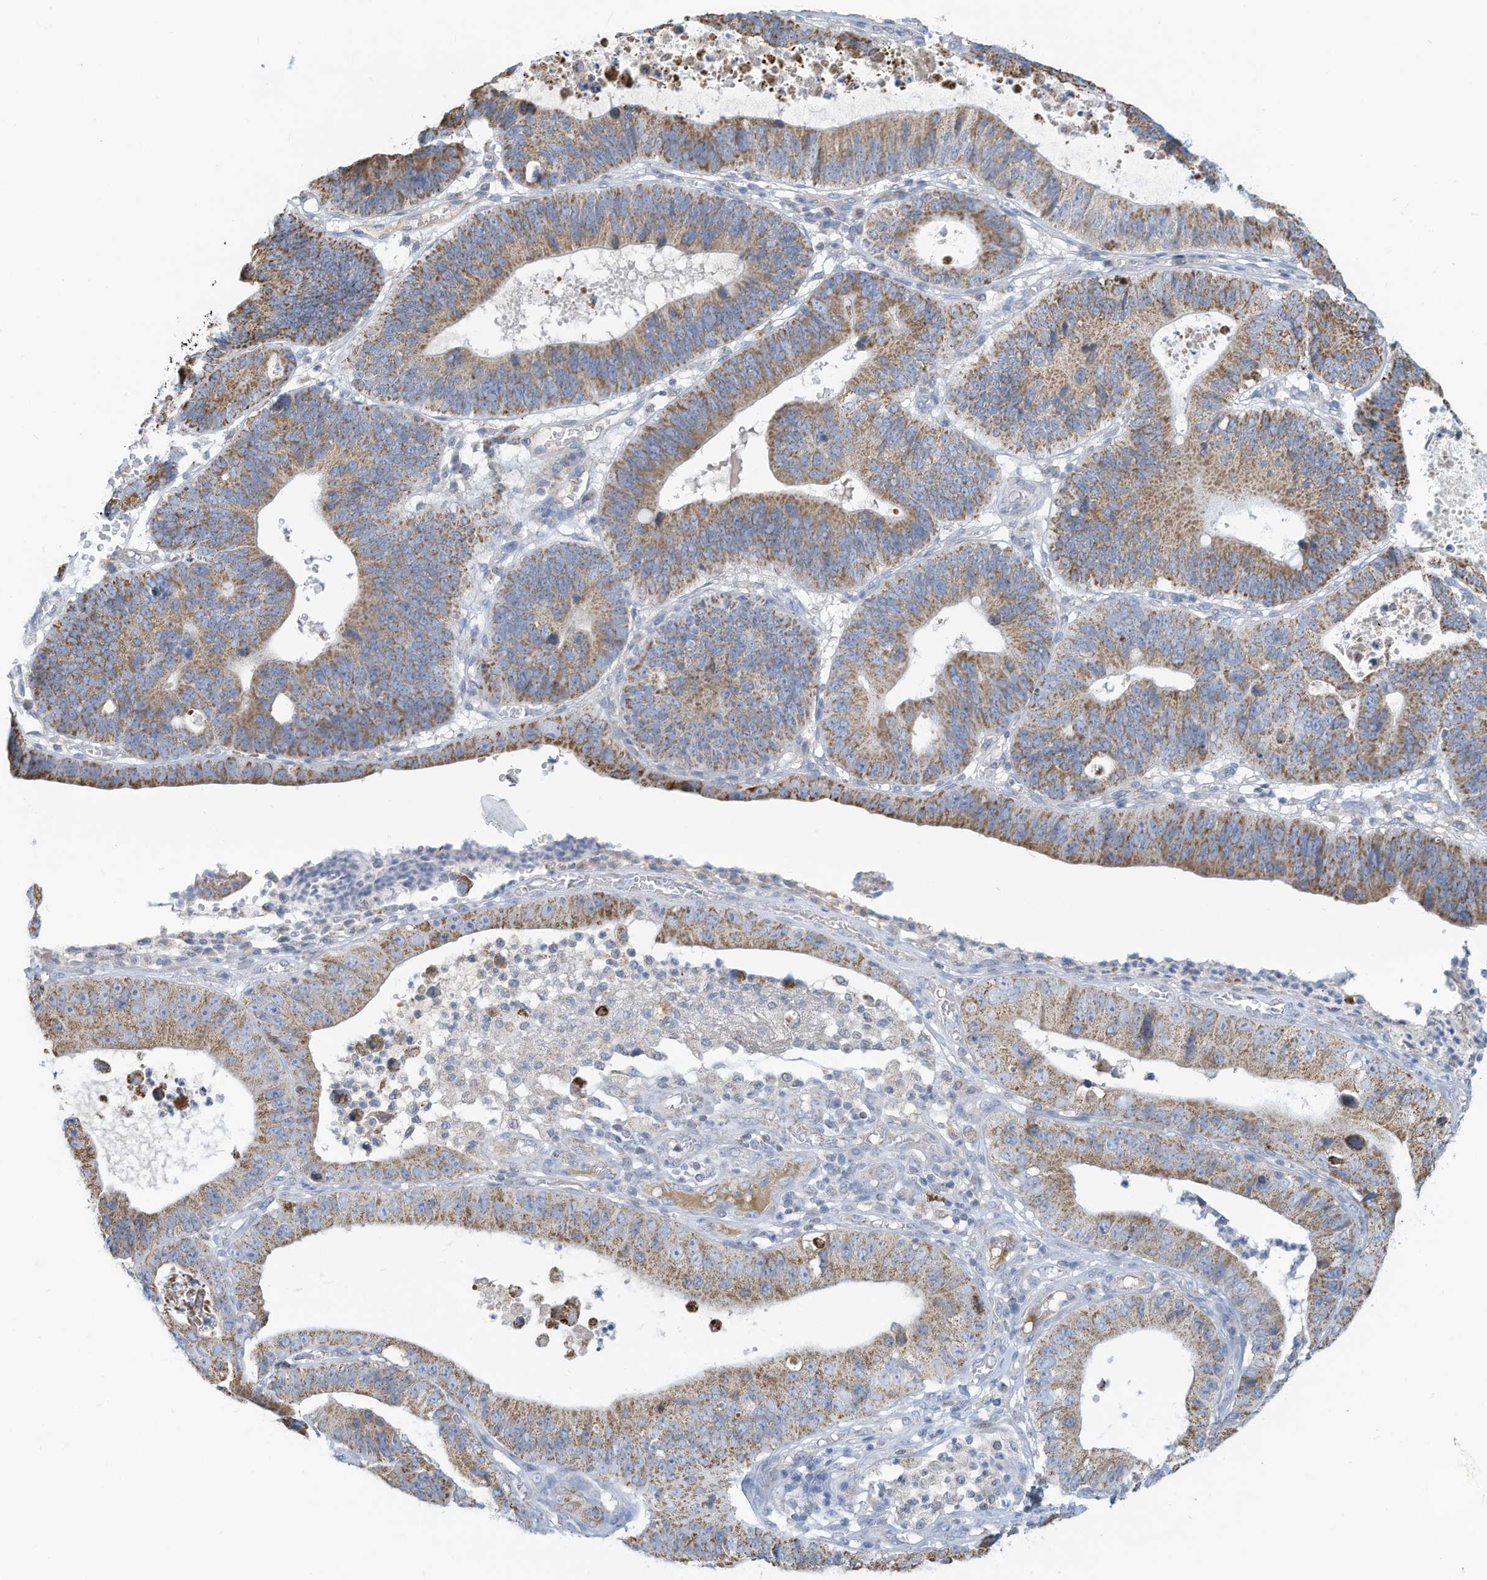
{"staining": {"intensity": "moderate", "quantity": ">75%", "location": "cytoplasmic/membranous"}, "tissue": "stomach cancer", "cell_type": "Tumor cells", "image_type": "cancer", "snomed": [{"axis": "morphology", "description": "Adenocarcinoma, NOS"}, {"axis": "topography", "description": "Stomach"}], "caption": "A brown stain highlights moderate cytoplasmic/membranous expression of a protein in human stomach adenocarcinoma tumor cells.", "gene": "NLN", "patient": {"sex": "male", "age": 59}}